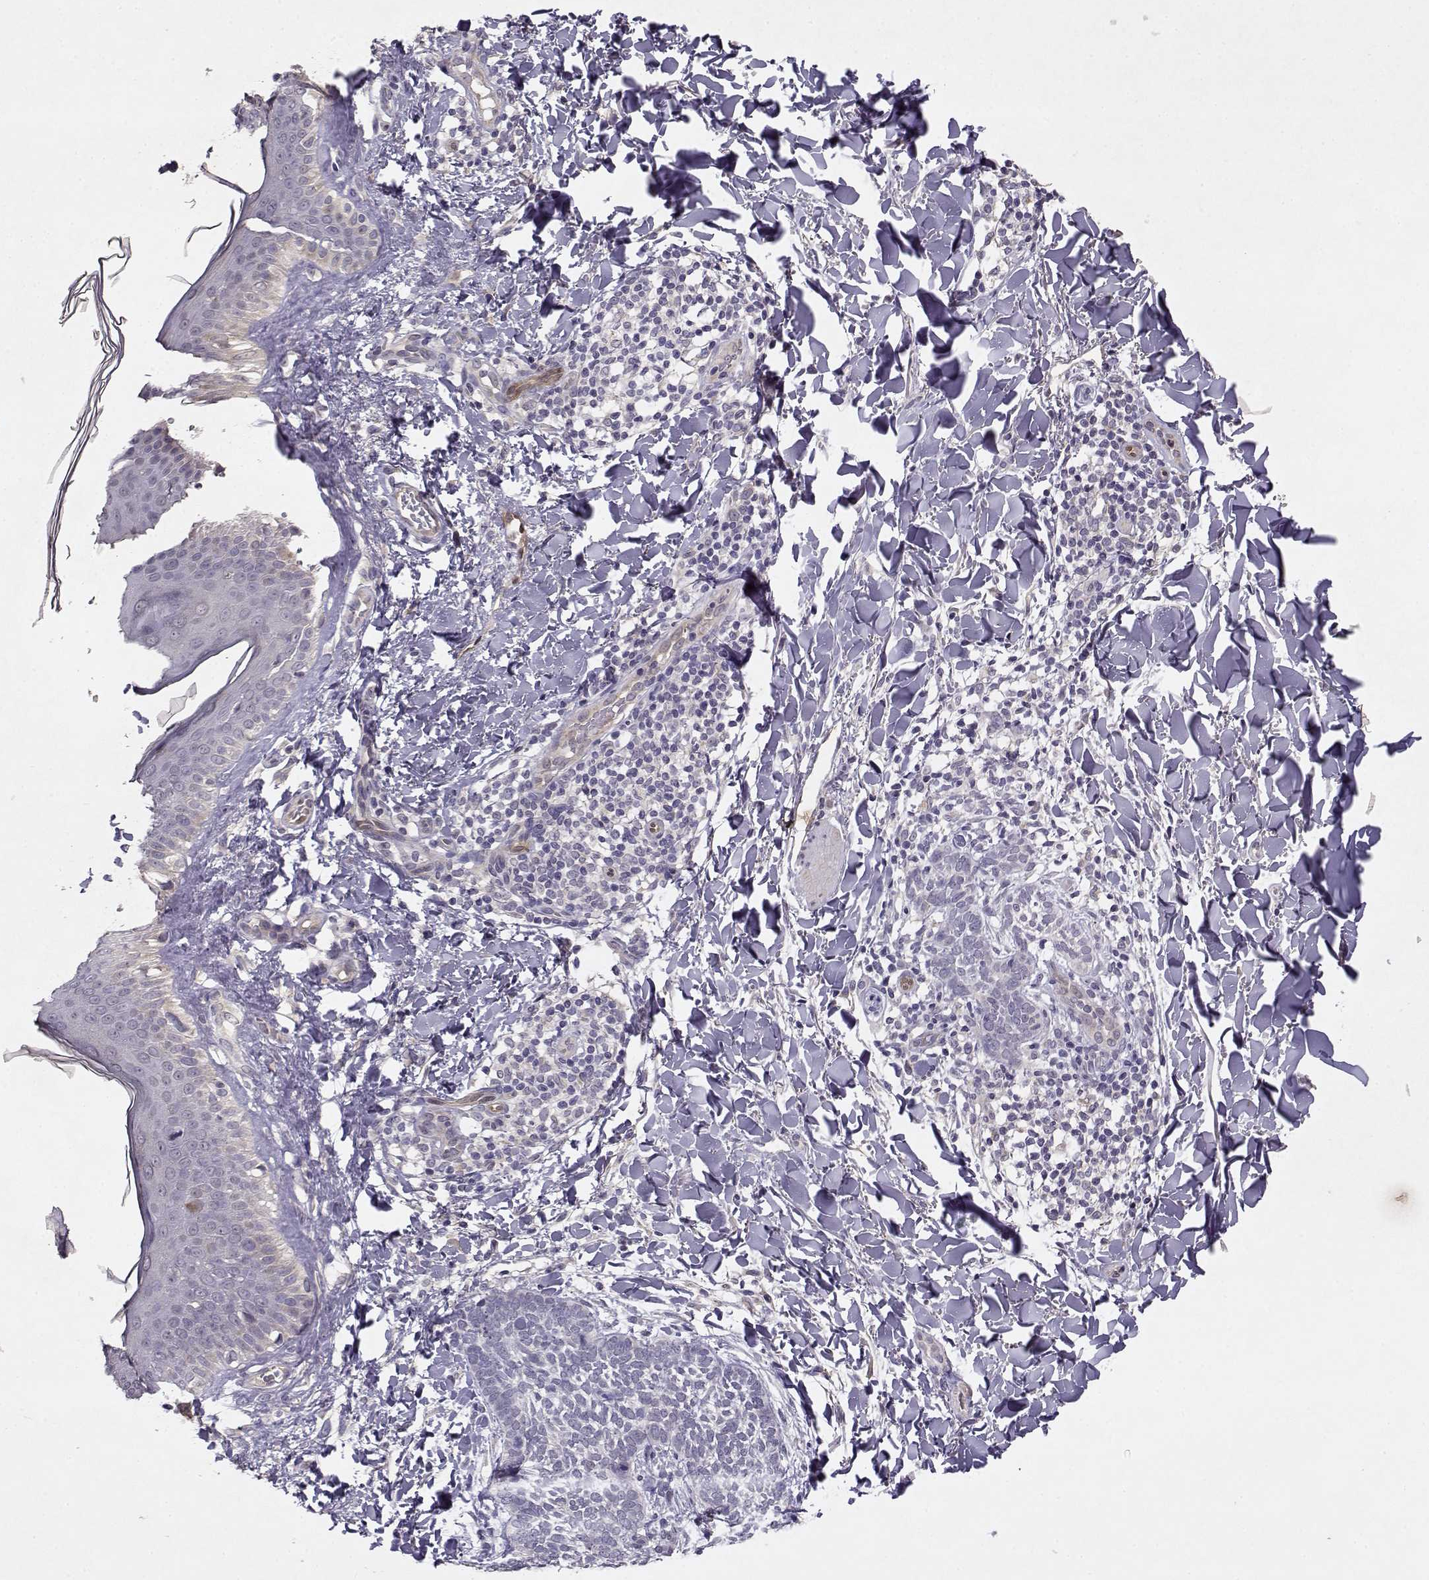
{"staining": {"intensity": "negative", "quantity": "none", "location": "none"}, "tissue": "skin cancer", "cell_type": "Tumor cells", "image_type": "cancer", "snomed": [{"axis": "morphology", "description": "Normal tissue, NOS"}, {"axis": "morphology", "description": "Basal cell carcinoma"}, {"axis": "topography", "description": "Skin"}], "caption": "Immunohistochemistry (IHC) of human skin cancer demonstrates no positivity in tumor cells.", "gene": "BMX", "patient": {"sex": "male", "age": 46}}